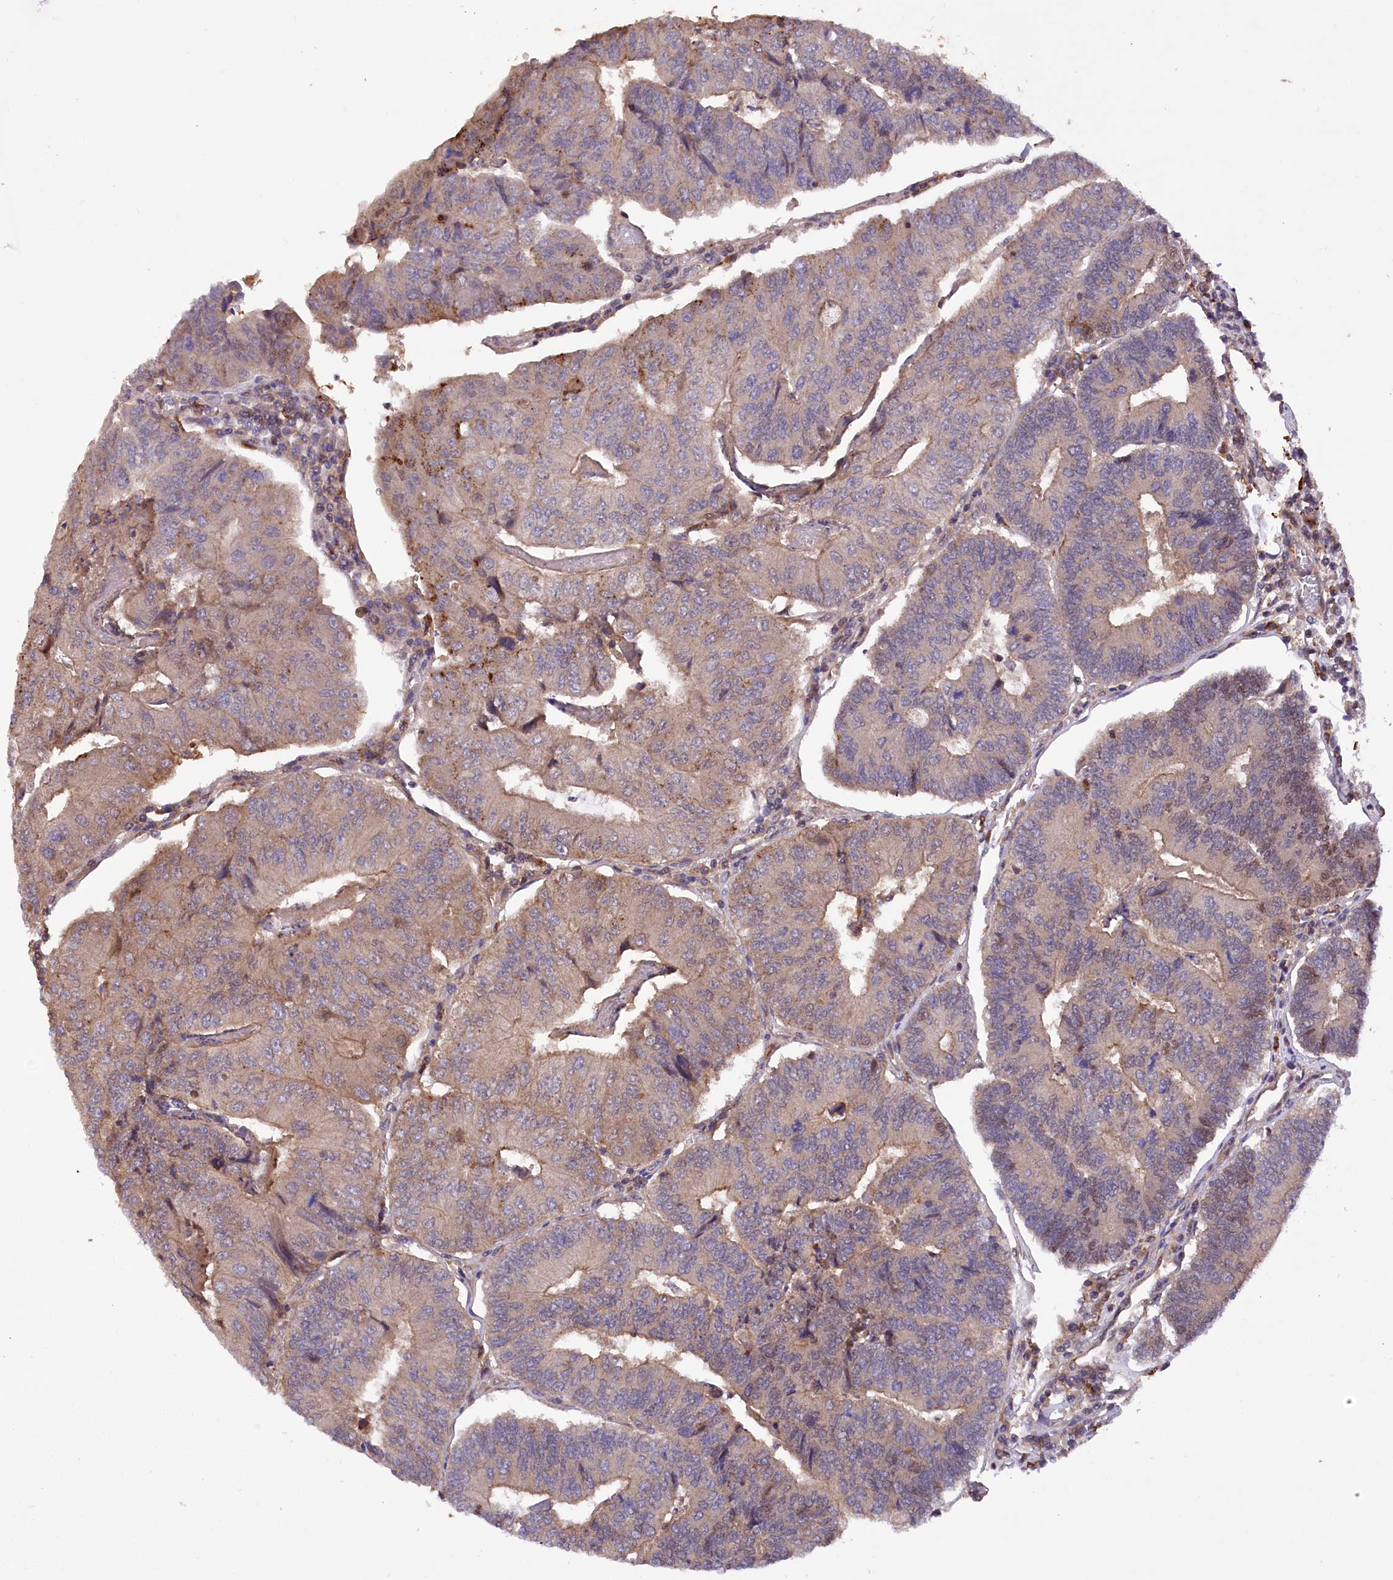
{"staining": {"intensity": "weak", "quantity": "25%-75%", "location": "cytoplasmic/membranous"}, "tissue": "colorectal cancer", "cell_type": "Tumor cells", "image_type": "cancer", "snomed": [{"axis": "morphology", "description": "Adenocarcinoma, NOS"}, {"axis": "topography", "description": "Colon"}], "caption": "A histopathology image showing weak cytoplasmic/membranous positivity in about 25%-75% of tumor cells in colorectal adenocarcinoma, as visualized by brown immunohistochemical staining.", "gene": "DPP3", "patient": {"sex": "female", "age": 67}}